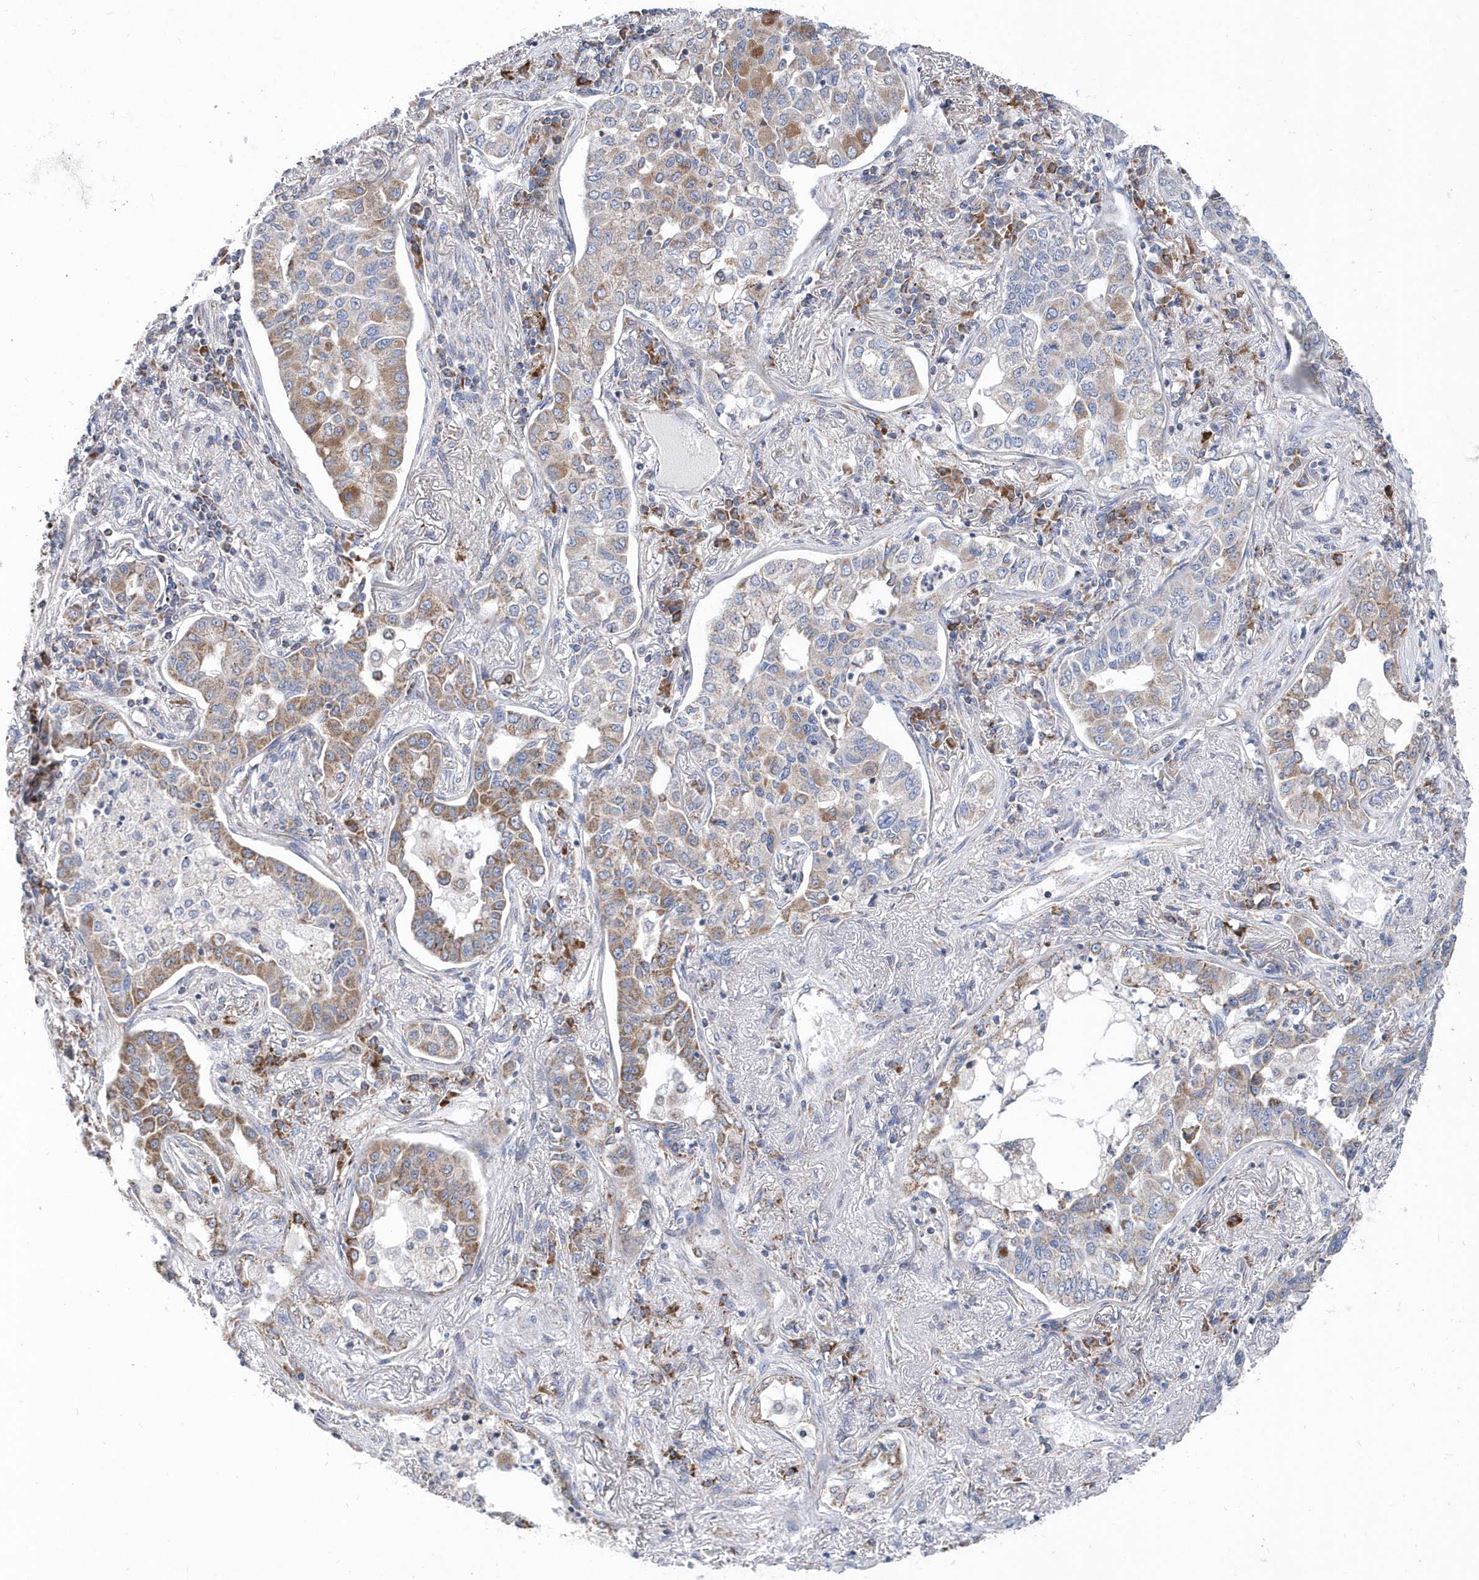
{"staining": {"intensity": "moderate", "quantity": "25%-75%", "location": "cytoplasmic/membranous"}, "tissue": "lung cancer", "cell_type": "Tumor cells", "image_type": "cancer", "snomed": [{"axis": "morphology", "description": "Adenocarcinoma, NOS"}, {"axis": "topography", "description": "Lung"}], "caption": "Immunohistochemistry (IHC) (DAB) staining of lung cancer exhibits moderate cytoplasmic/membranous protein positivity in approximately 25%-75% of tumor cells.", "gene": "SPATA5", "patient": {"sex": "male", "age": 49}}